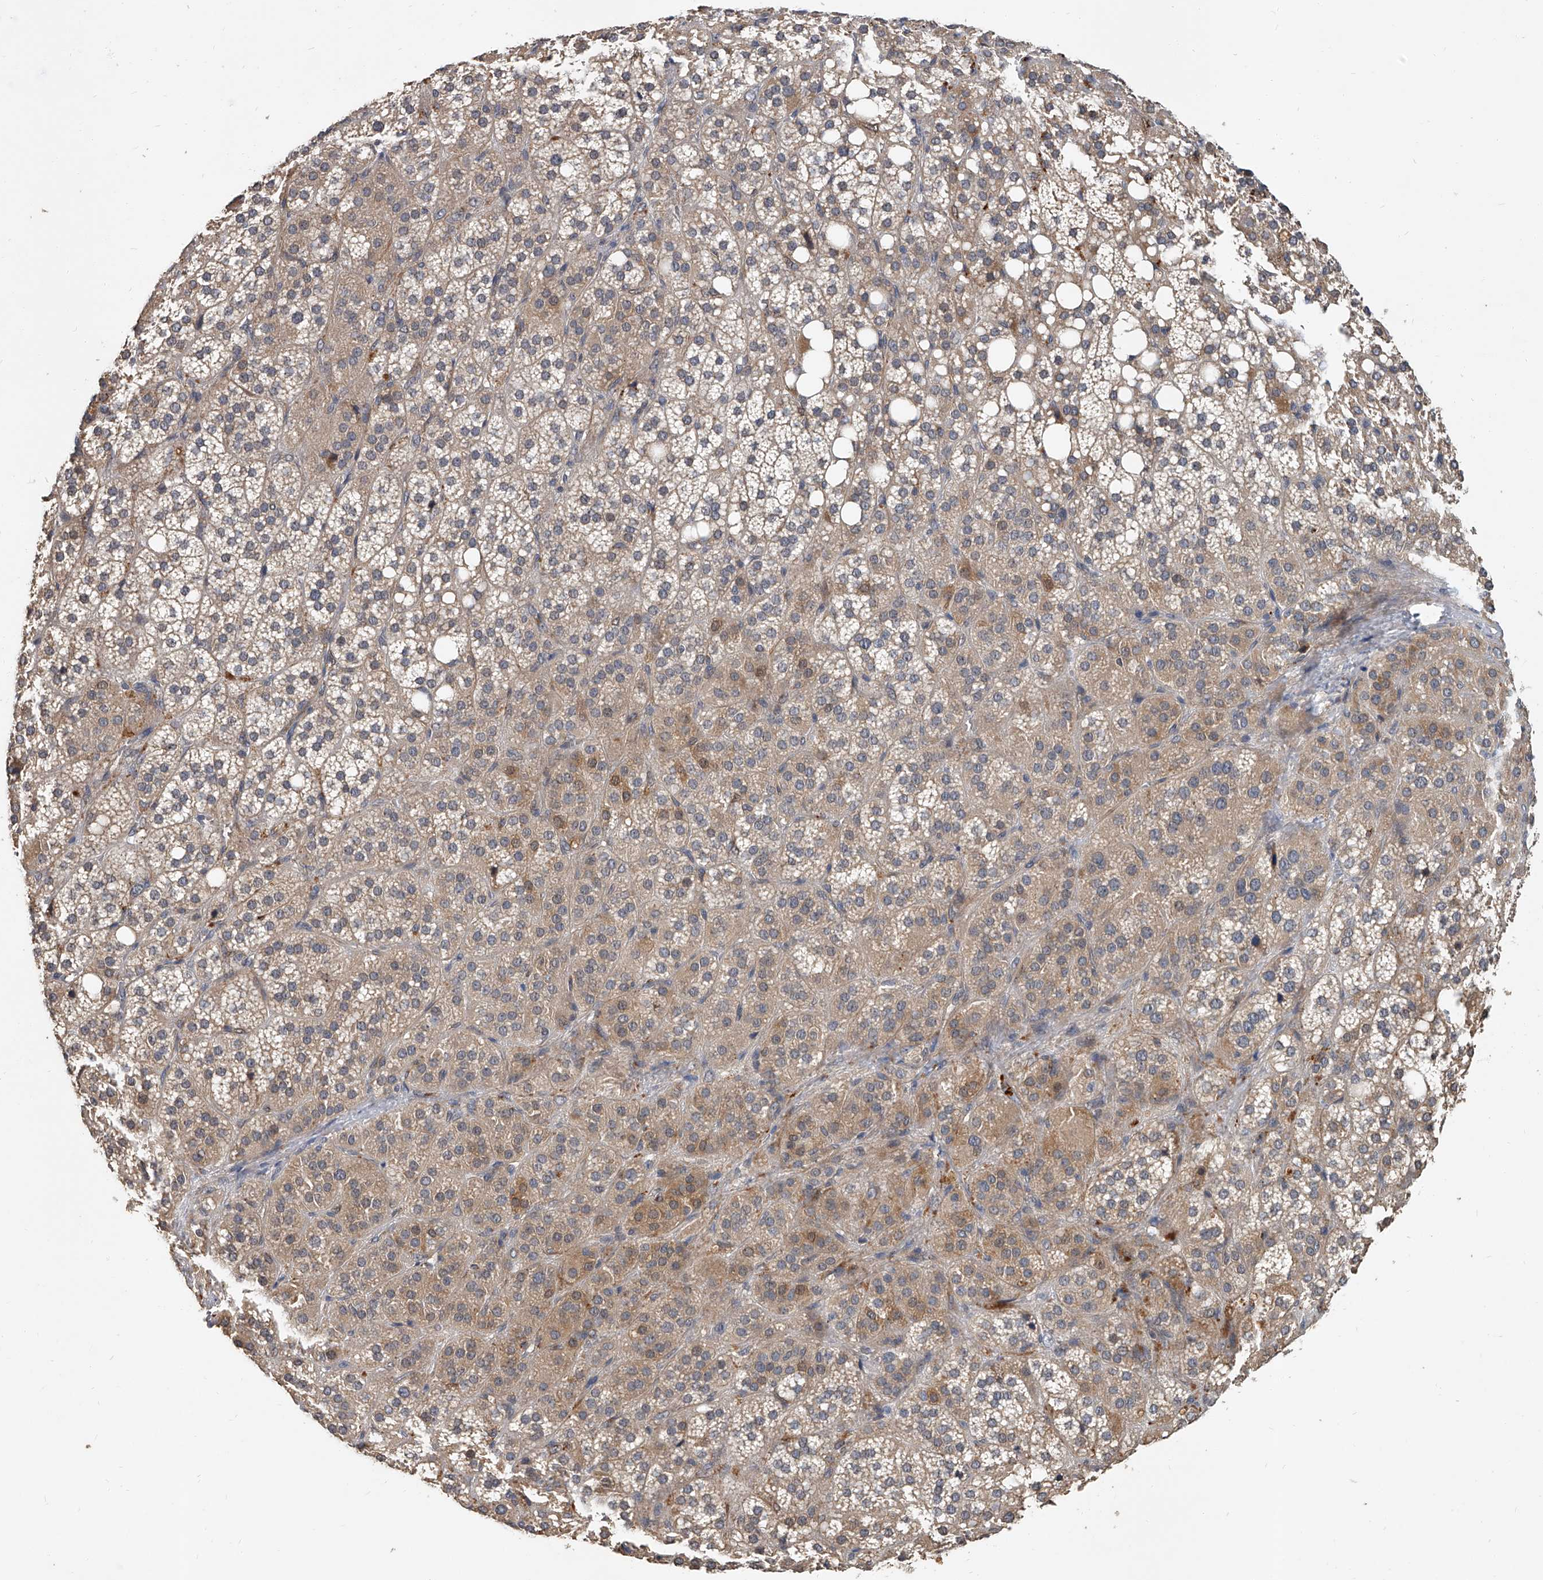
{"staining": {"intensity": "strong", "quantity": "25%-75%", "location": "cytoplasmic/membranous"}, "tissue": "adrenal gland", "cell_type": "Glandular cells", "image_type": "normal", "snomed": [{"axis": "morphology", "description": "Normal tissue, NOS"}, {"axis": "topography", "description": "Adrenal gland"}], "caption": "Protein expression analysis of benign adrenal gland reveals strong cytoplasmic/membranous expression in approximately 25%-75% of glandular cells. Using DAB (3,3'-diaminobenzidine) (brown) and hematoxylin (blue) stains, captured at high magnification using brightfield microscopy.", "gene": "JAG2", "patient": {"sex": "female", "age": 59}}